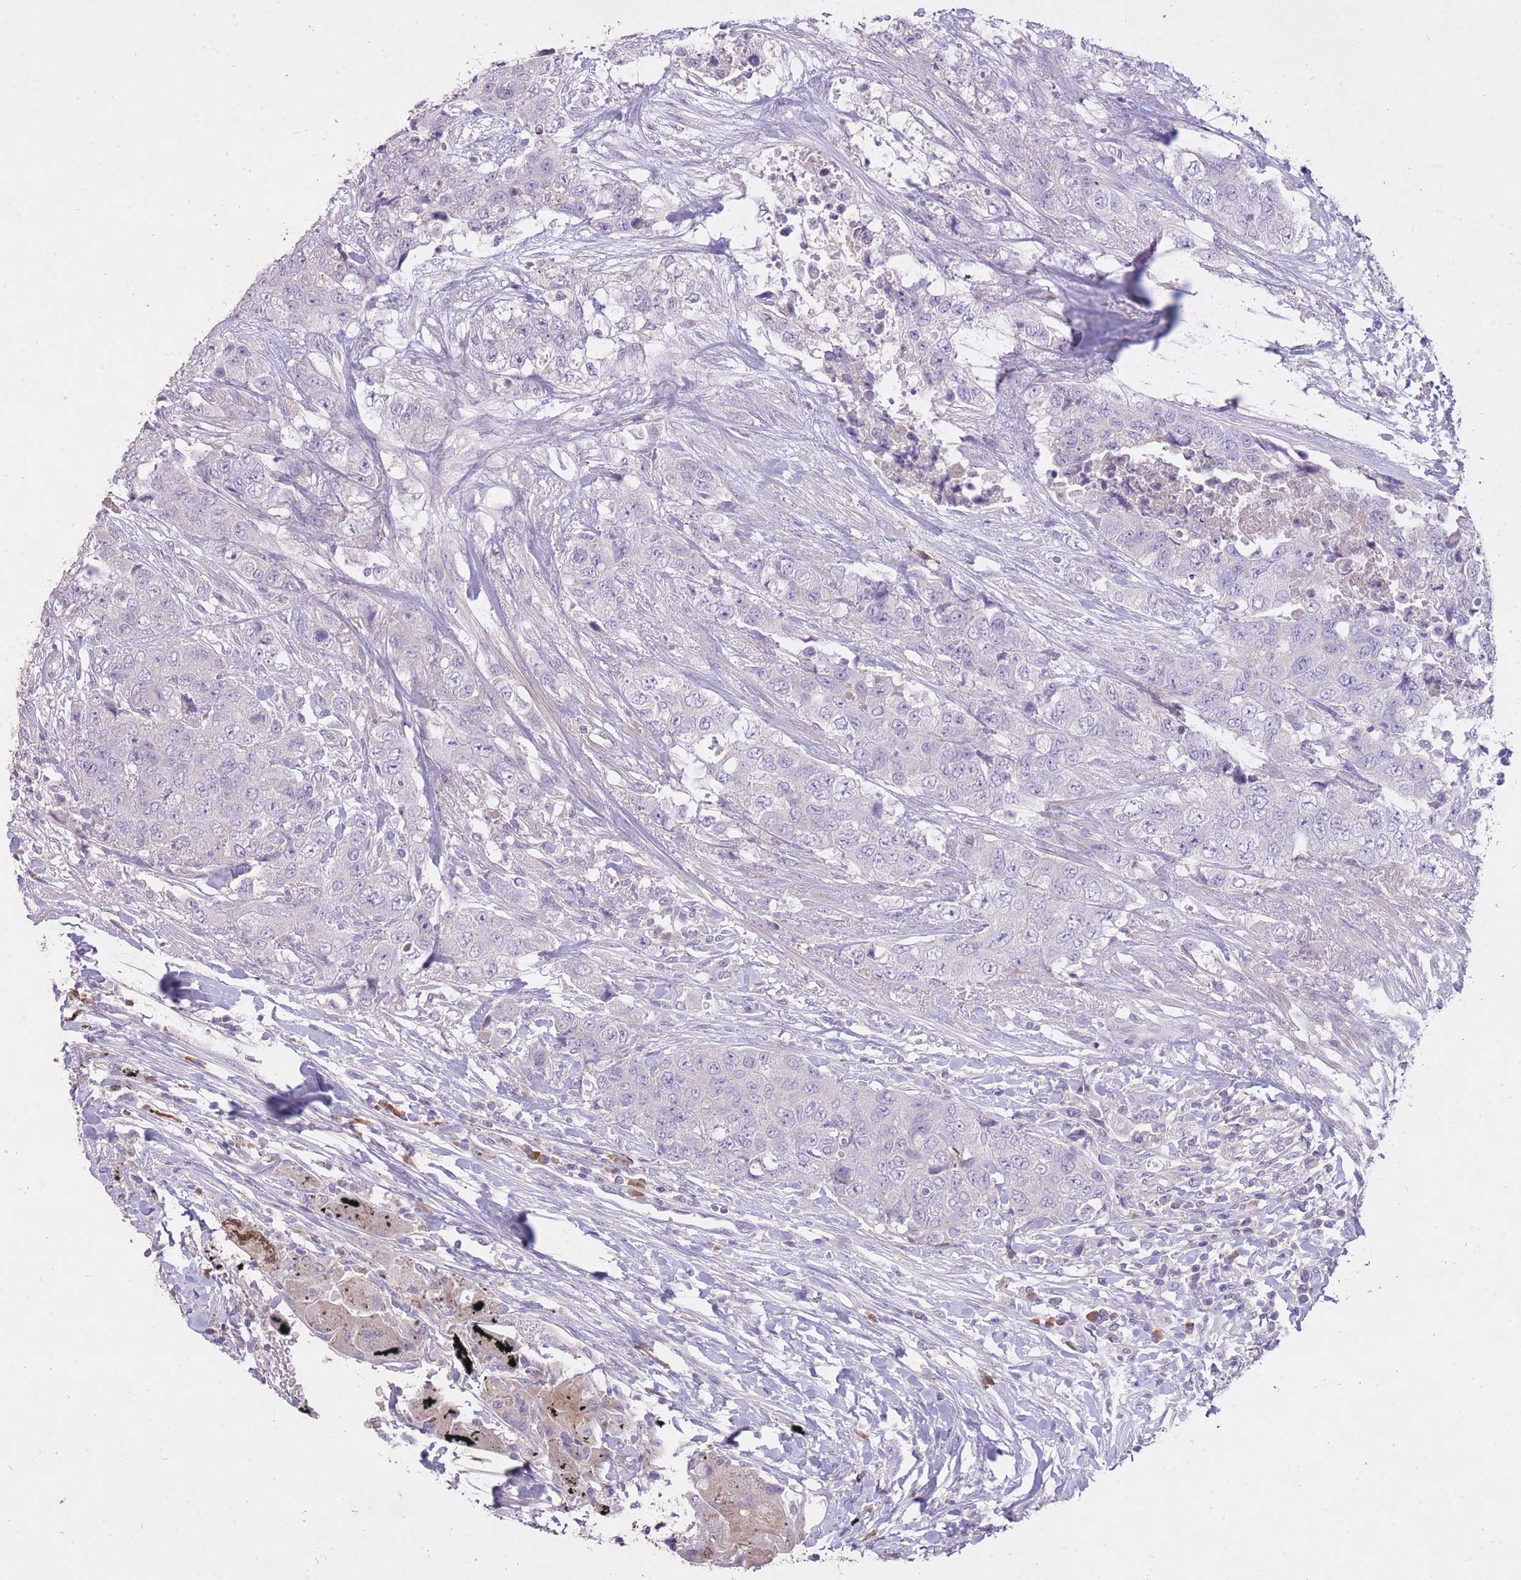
{"staining": {"intensity": "negative", "quantity": "none", "location": "none"}, "tissue": "urothelial cancer", "cell_type": "Tumor cells", "image_type": "cancer", "snomed": [{"axis": "morphology", "description": "Urothelial carcinoma, High grade"}, {"axis": "topography", "description": "Urinary bladder"}], "caption": "This is a image of IHC staining of urothelial cancer, which shows no expression in tumor cells.", "gene": "FRG2C", "patient": {"sex": "female", "age": 78}}